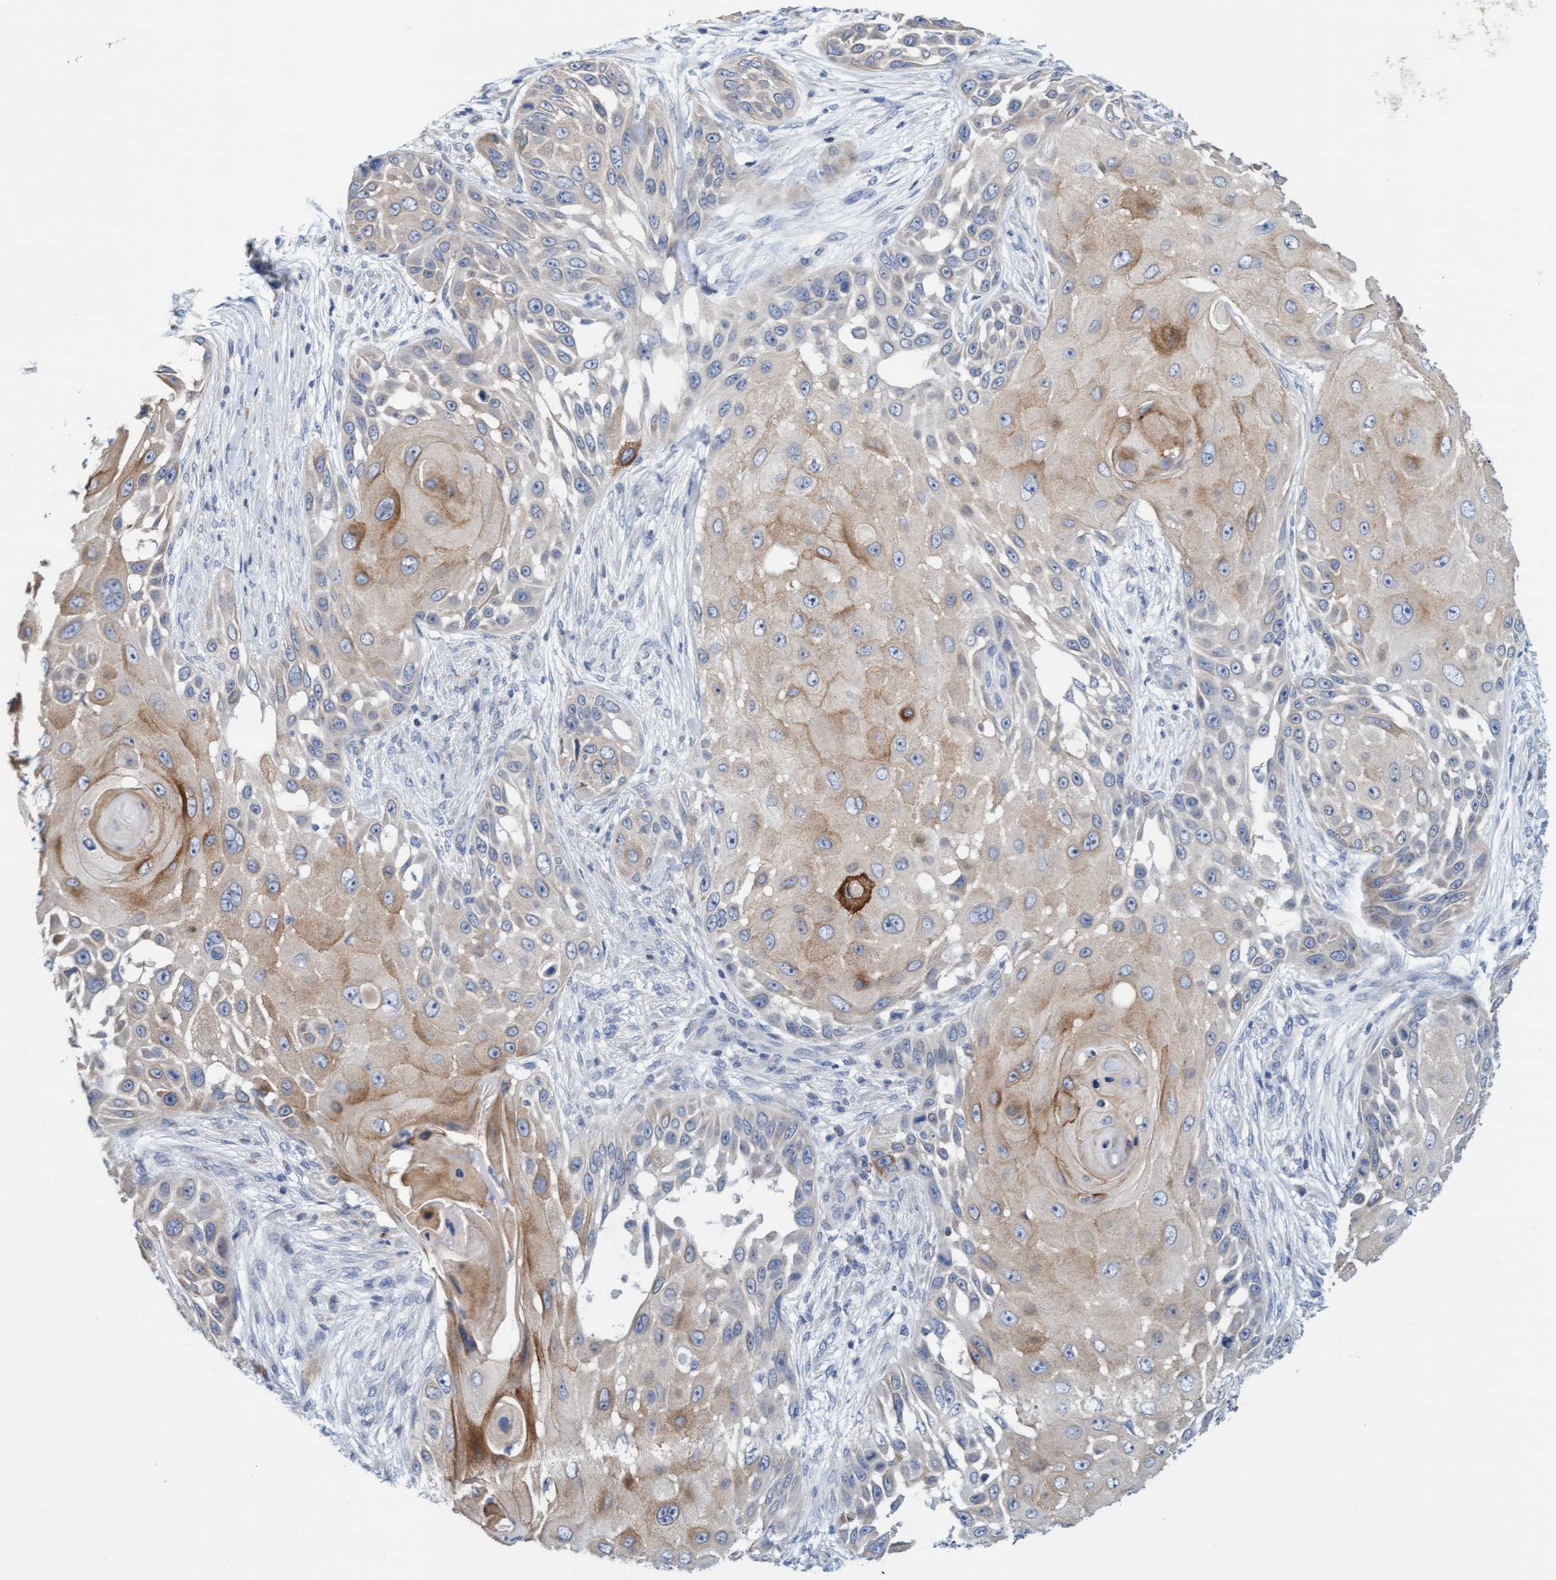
{"staining": {"intensity": "weak", "quantity": ">75%", "location": "cytoplasmic/membranous"}, "tissue": "skin cancer", "cell_type": "Tumor cells", "image_type": "cancer", "snomed": [{"axis": "morphology", "description": "Squamous cell carcinoma, NOS"}, {"axis": "topography", "description": "Skin"}], "caption": "Protein expression analysis of skin cancer displays weak cytoplasmic/membranous staining in about >75% of tumor cells.", "gene": "SLC28A3", "patient": {"sex": "female", "age": 44}}